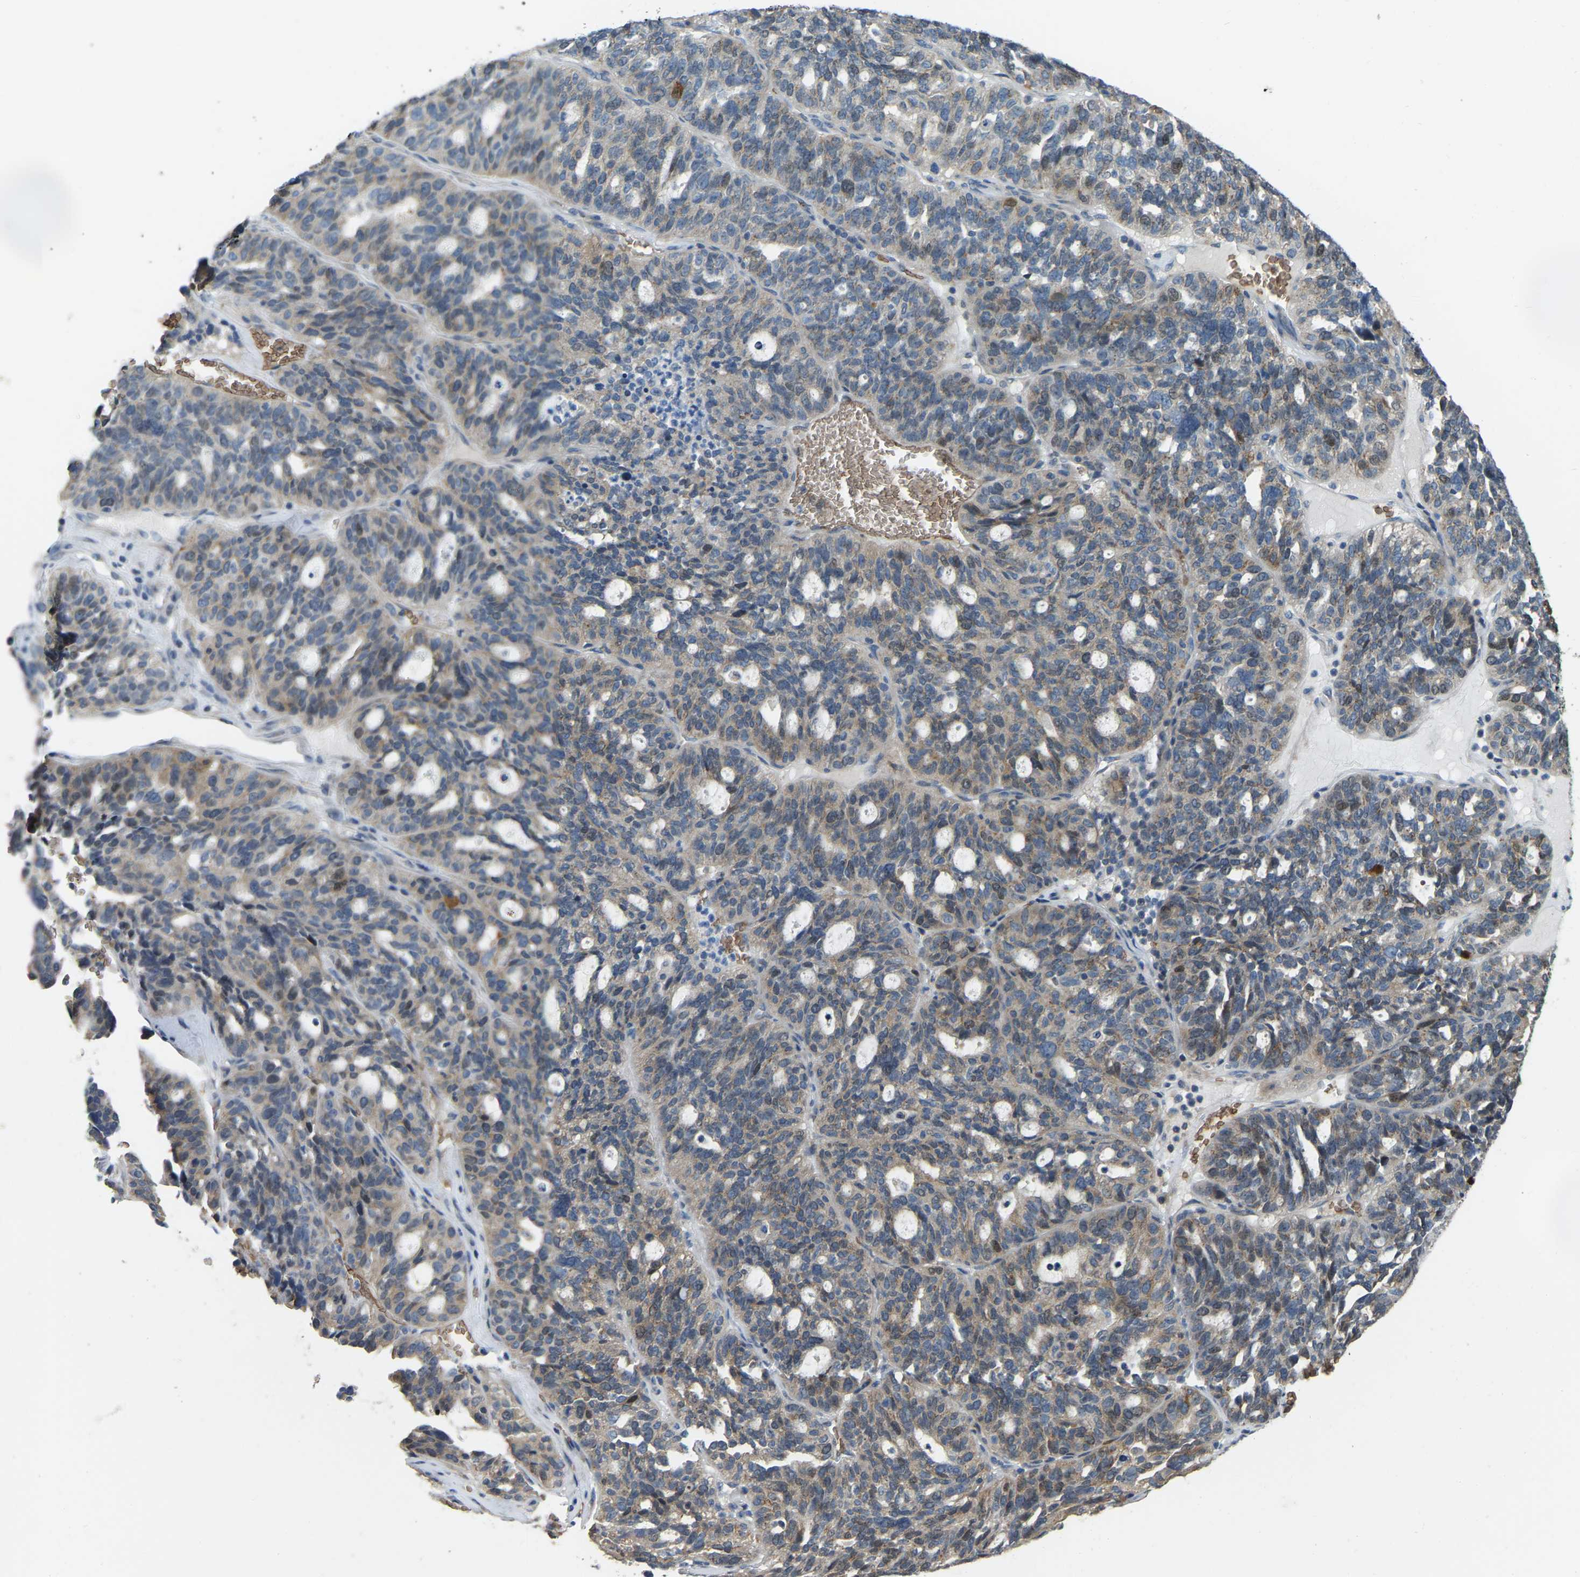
{"staining": {"intensity": "weak", "quantity": ">75%", "location": "cytoplasmic/membranous"}, "tissue": "ovarian cancer", "cell_type": "Tumor cells", "image_type": "cancer", "snomed": [{"axis": "morphology", "description": "Cystadenocarcinoma, serous, NOS"}, {"axis": "topography", "description": "Ovary"}], "caption": "Tumor cells demonstrate low levels of weak cytoplasmic/membranous expression in about >75% of cells in human ovarian cancer.", "gene": "CFAP298", "patient": {"sex": "female", "age": 59}}